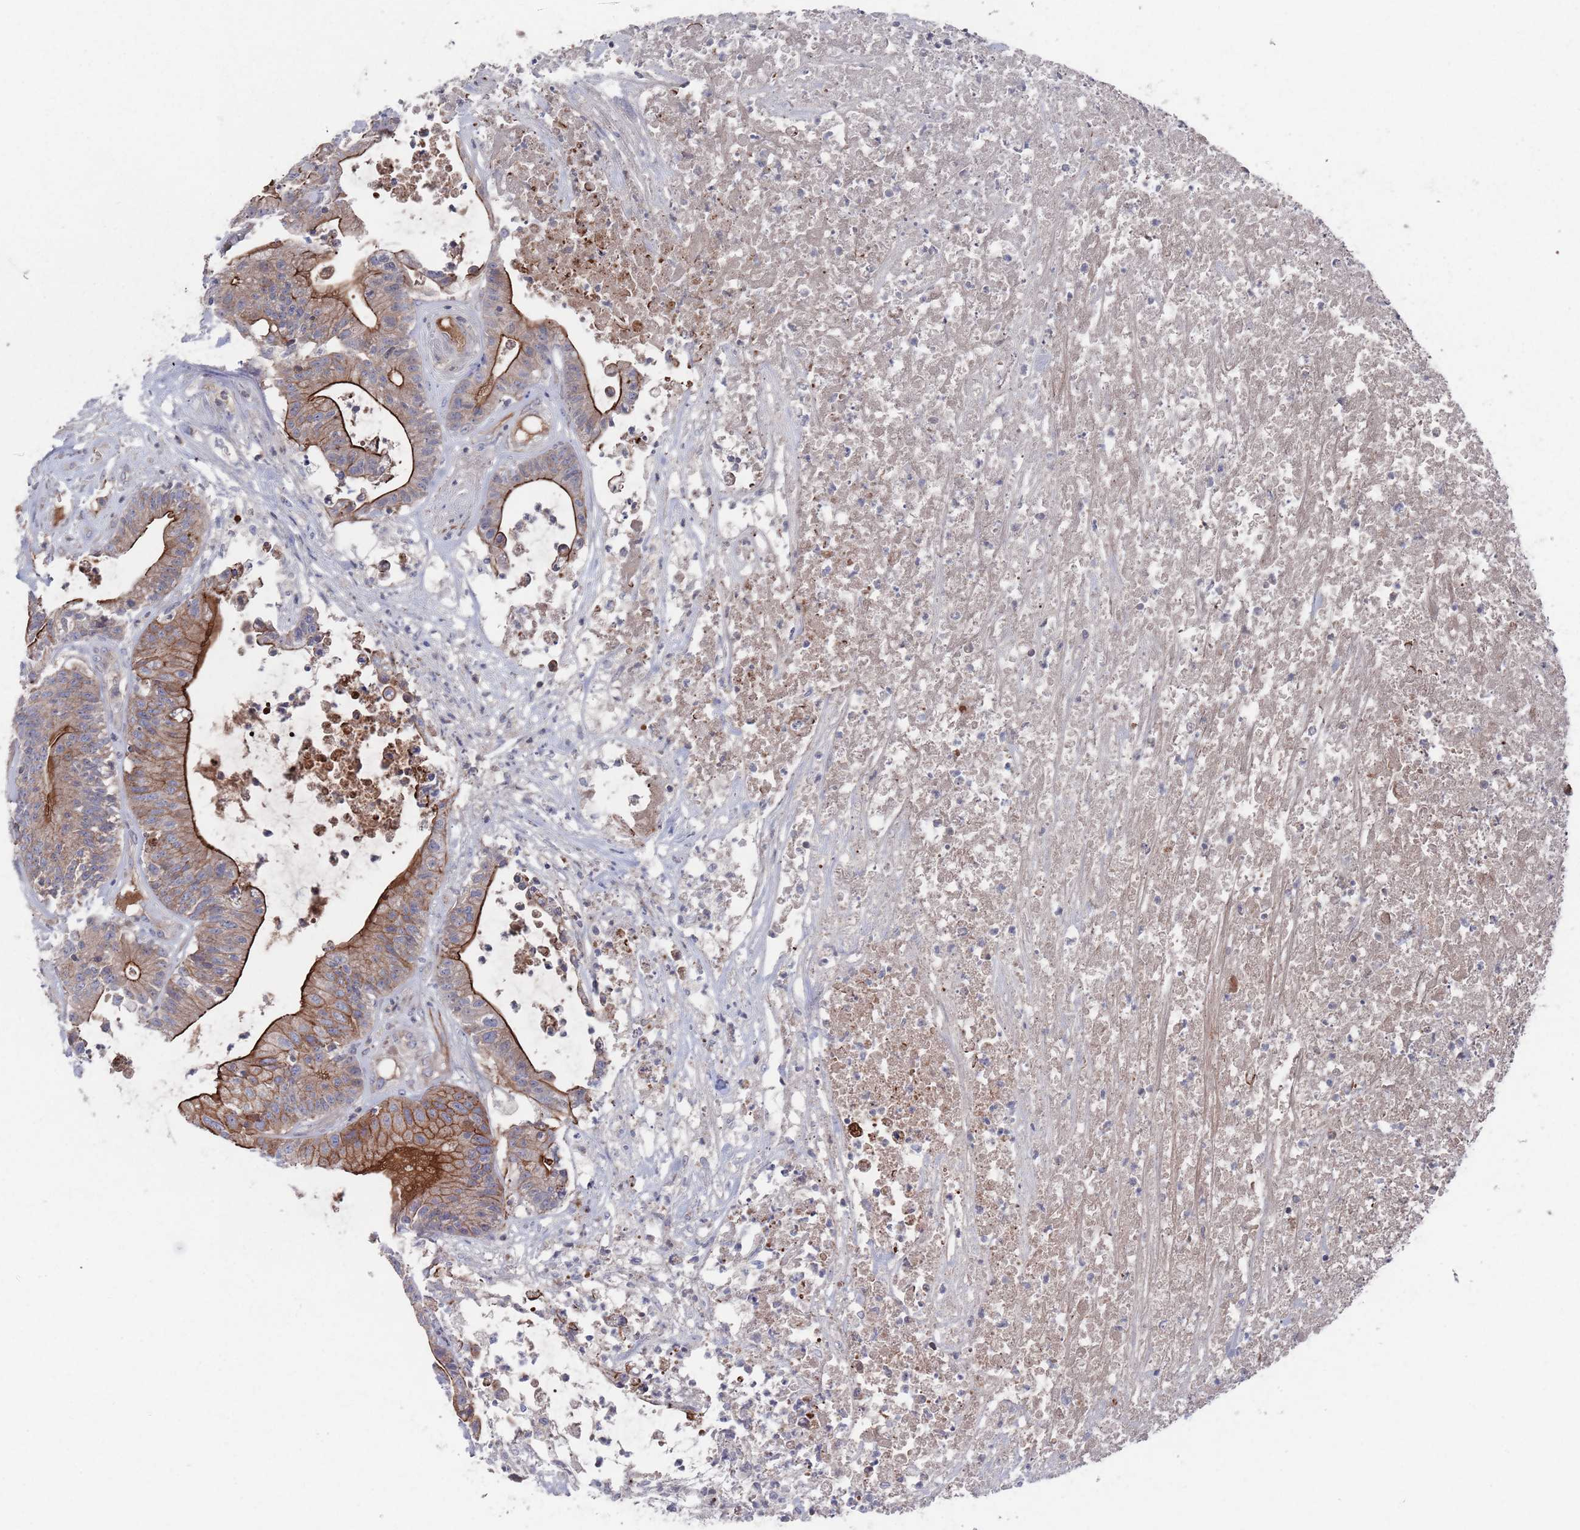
{"staining": {"intensity": "strong", "quantity": "<25%", "location": "cytoplasmic/membranous"}, "tissue": "colorectal cancer", "cell_type": "Tumor cells", "image_type": "cancer", "snomed": [{"axis": "morphology", "description": "Adenocarcinoma, NOS"}, {"axis": "topography", "description": "Colon"}], "caption": "Colorectal cancer stained for a protein shows strong cytoplasmic/membranous positivity in tumor cells.", "gene": "PLEKHA4", "patient": {"sex": "female", "age": 84}}